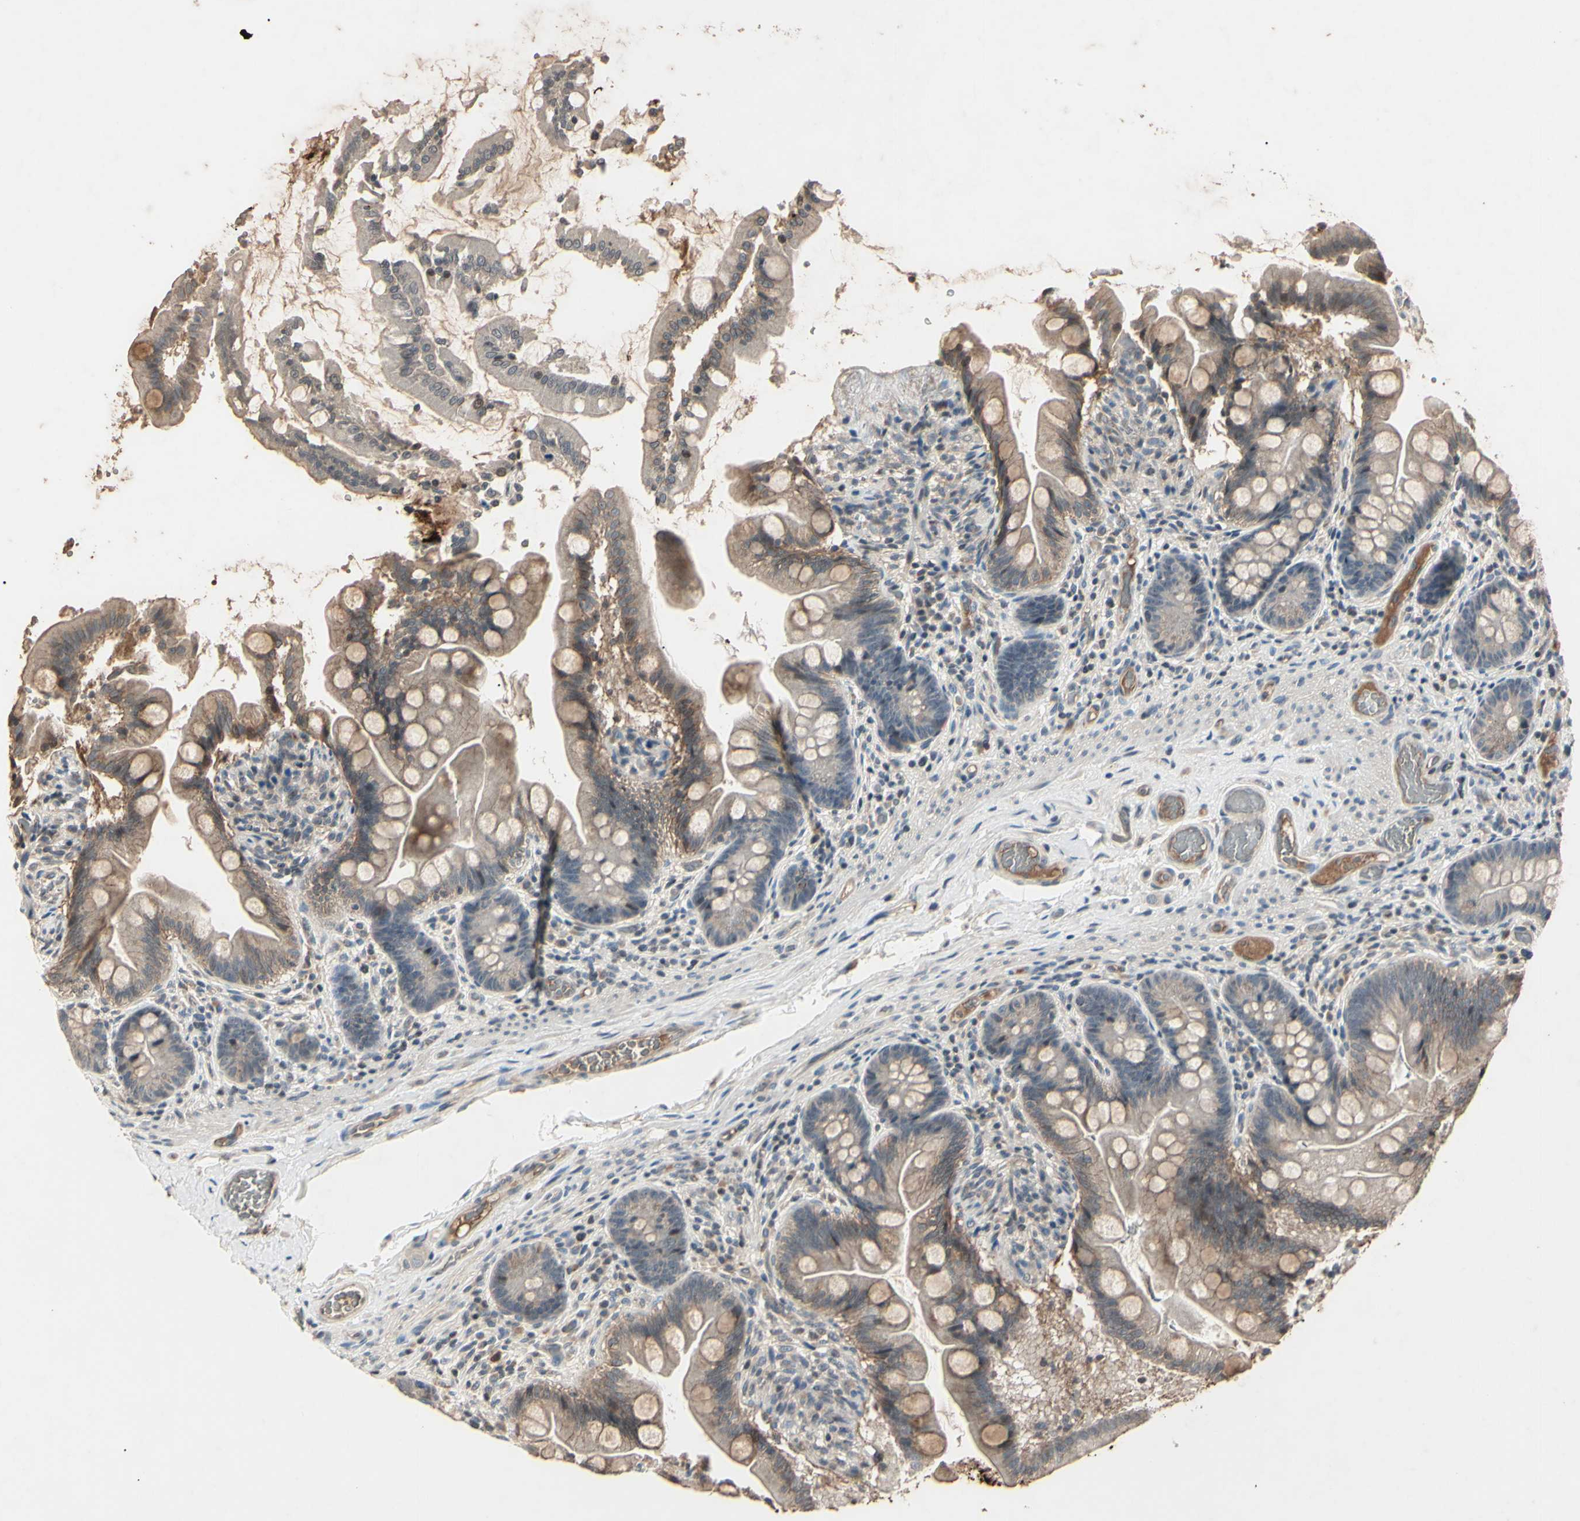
{"staining": {"intensity": "weak", "quantity": ">75%", "location": "cytoplasmic/membranous"}, "tissue": "small intestine", "cell_type": "Glandular cells", "image_type": "normal", "snomed": [{"axis": "morphology", "description": "Normal tissue, NOS"}, {"axis": "topography", "description": "Small intestine"}], "caption": "Small intestine stained with IHC demonstrates weak cytoplasmic/membranous positivity in about >75% of glandular cells. (DAB IHC, brown staining for protein, blue staining for nuclei).", "gene": "AEBP1", "patient": {"sex": "female", "age": 56}}